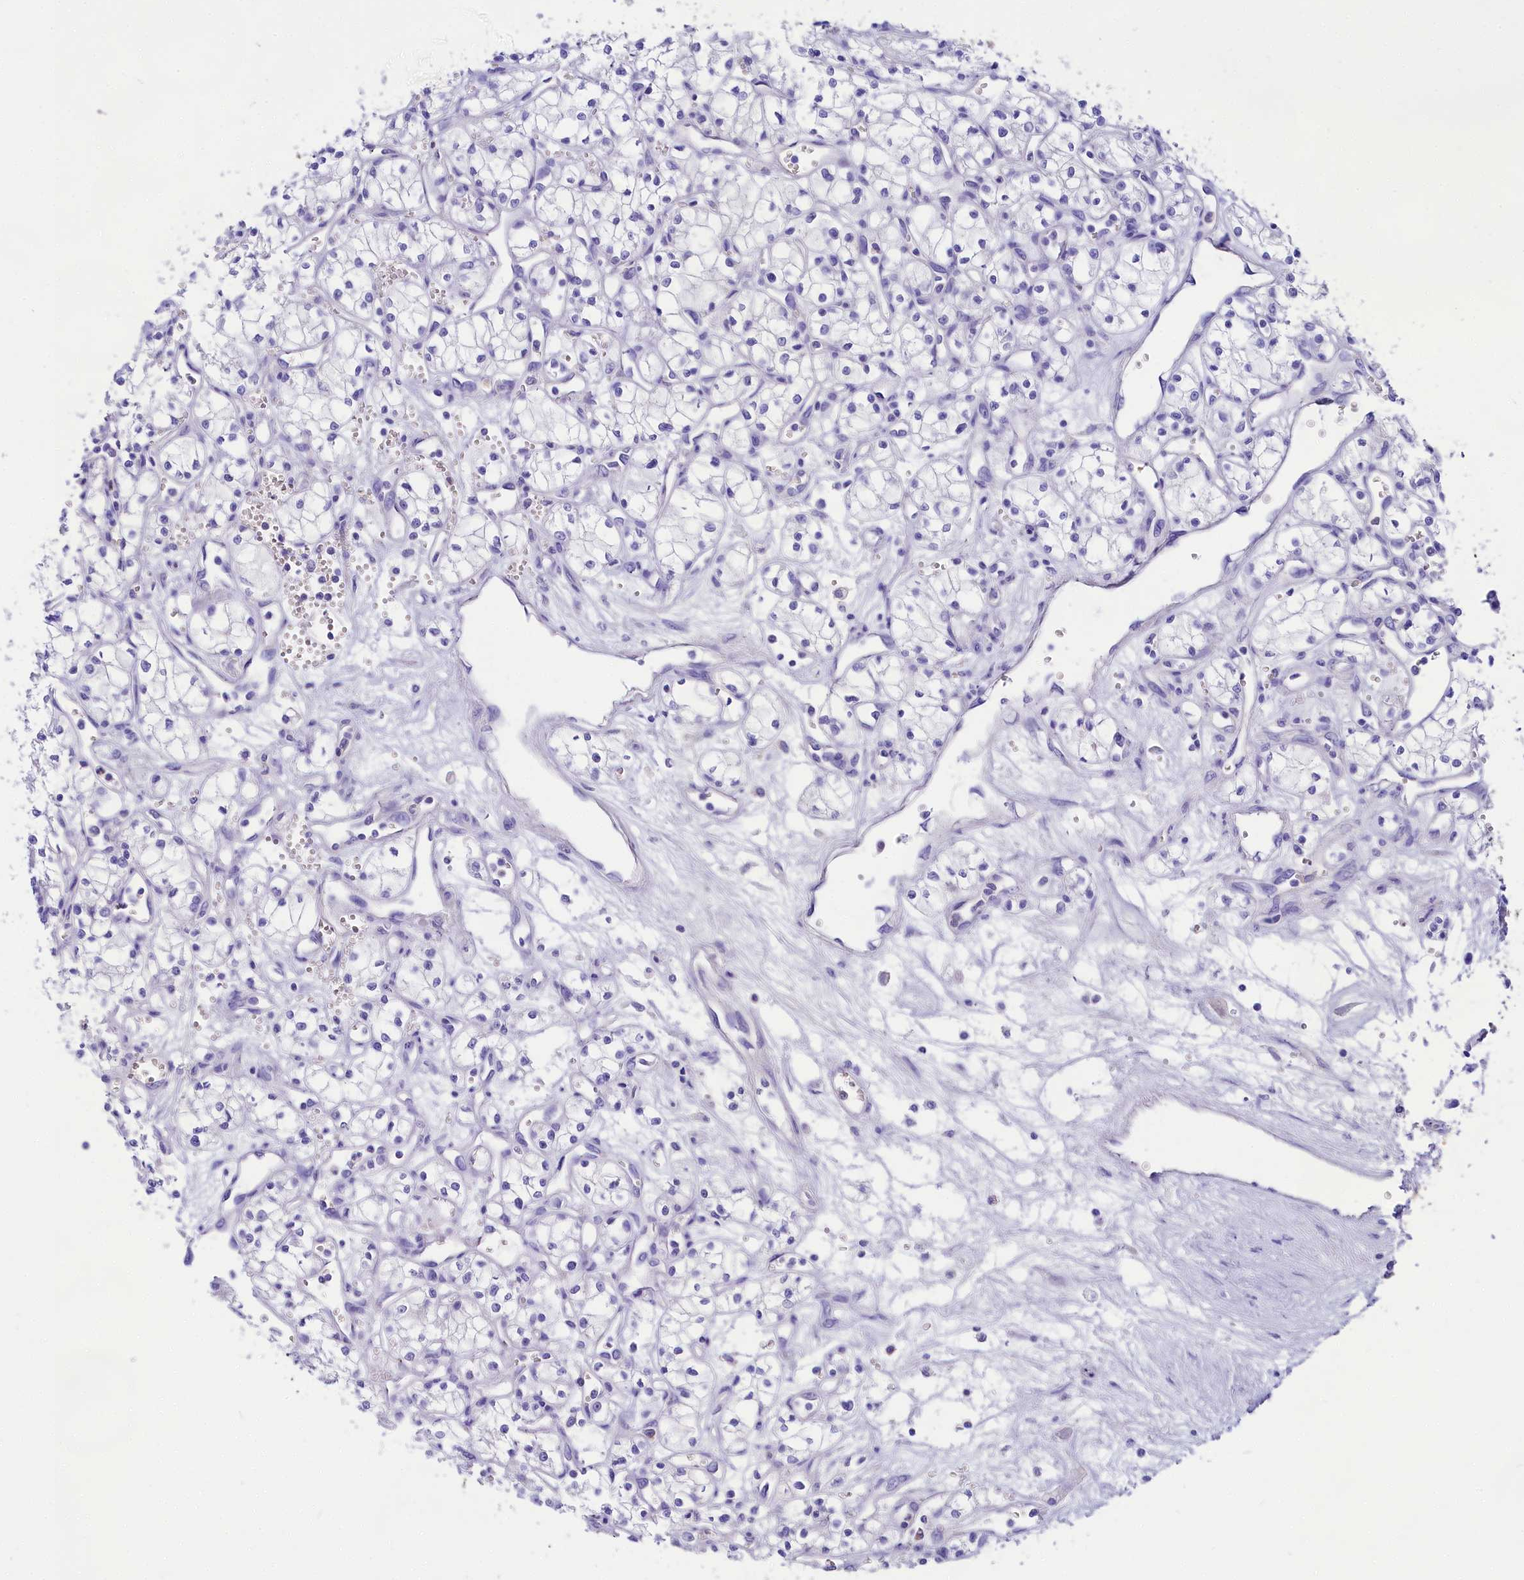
{"staining": {"intensity": "negative", "quantity": "none", "location": "none"}, "tissue": "renal cancer", "cell_type": "Tumor cells", "image_type": "cancer", "snomed": [{"axis": "morphology", "description": "Adenocarcinoma, NOS"}, {"axis": "topography", "description": "Kidney"}], "caption": "The micrograph exhibits no significant positivity in tumor cells of adenocarcinoma (renal). (DAB IHC visualized using brightfield microscopy, high magnification).", "gene": "SULT2A1", "patient": {"sex": "male", "age": 59}}